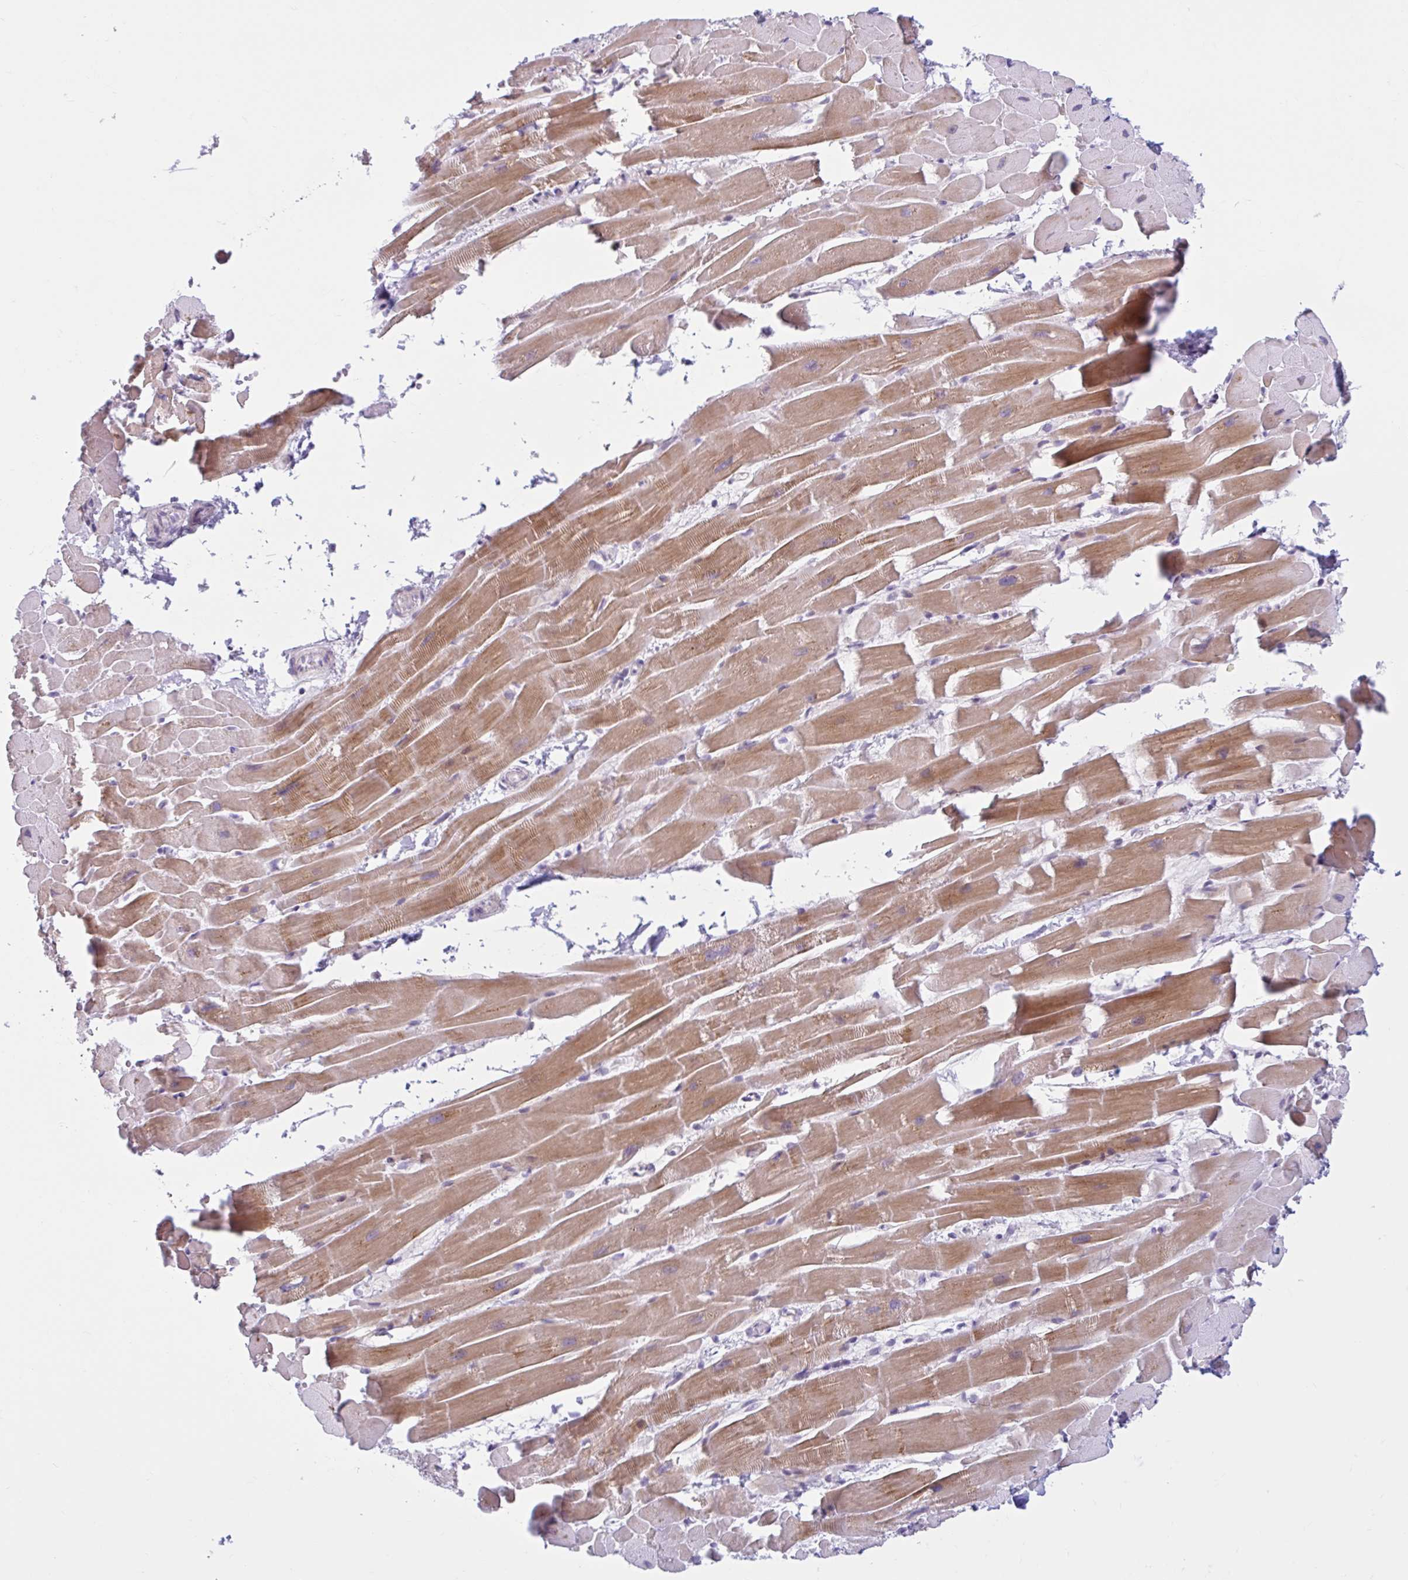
{"staining": {"intensity": "moderate", "quantity": "25%-75%", "location": "cytoplasmic/membranous"}, "tissue": "heart muscle", "cell_type": "Cardiomyocytes", "image_type": "normal", "snomed": [{"axis": "morphology", "description": "Normal tissue, NOS"}, {"axis": "topography", "description": "Heart"}], "caption": "IHC of unremarkable heart muscle exhibits medium levels of moderate cytoplasmic/membranous expression in about 25%-75% of cardiomyocytes.", "gene": "FAM153A", "patient": {"sex": "male", "age": 37}}